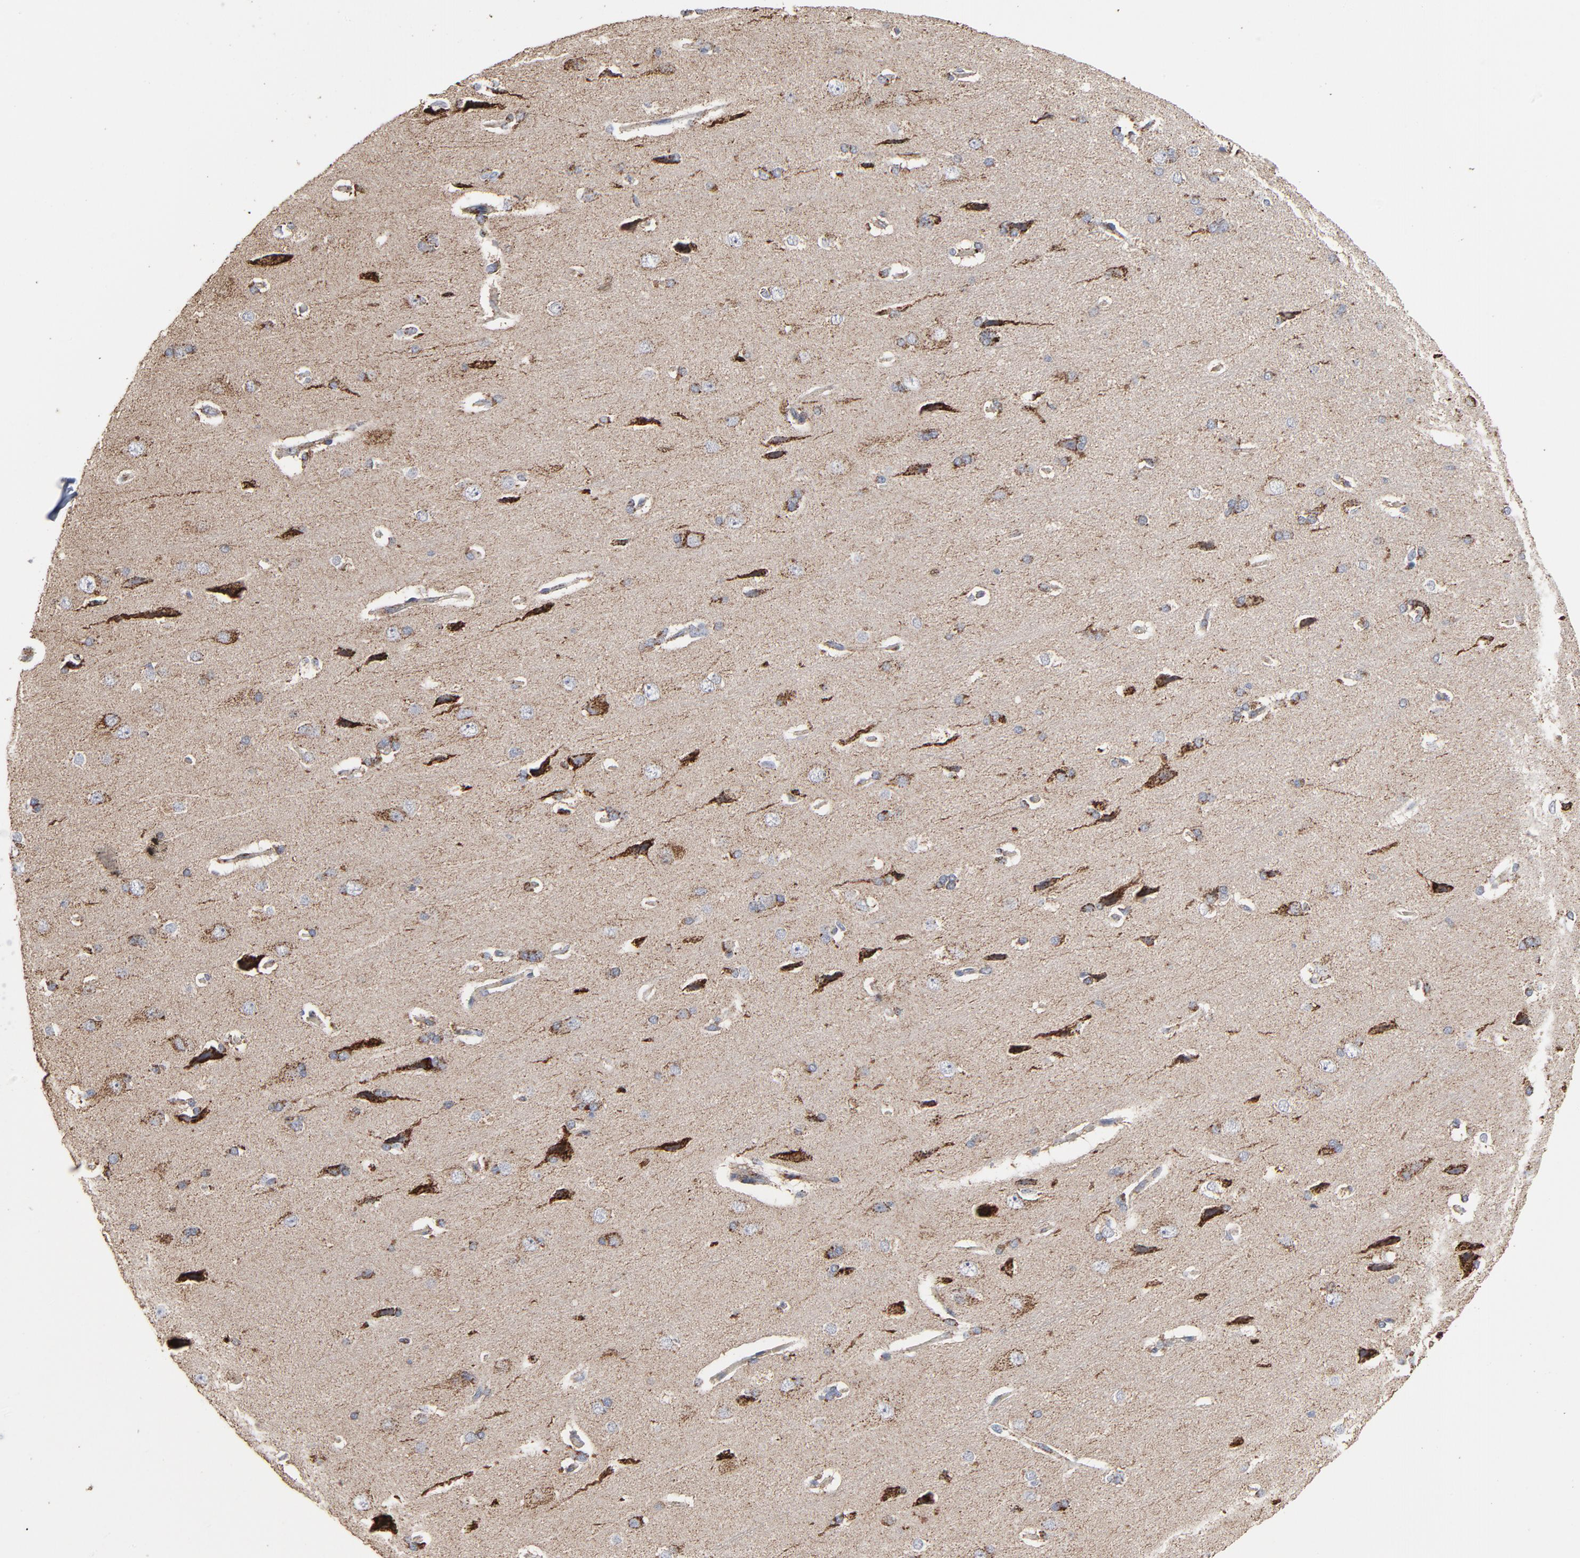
{"staining": {"intensity": "weak", "quantity": "25%-75%", "location": "cytoplasmic/membranous"}, "tissue": "cerebral cortex", "cell_type": "Endothelial cells", "image_type": "normal", "snomed": [{"axis": "morphology", "description": "Normal tissue, NOS"}, {"axis": "topography", "description": "Cerebral cortex"}], "caption": "Protein staining exhibits weak cytoplasmic/membranous expression in about 25%-75% of endothelial cells in normal cerebral cortex.", "gene": "UQCRC1", "patient": {"sex": "male", "age": 62}}